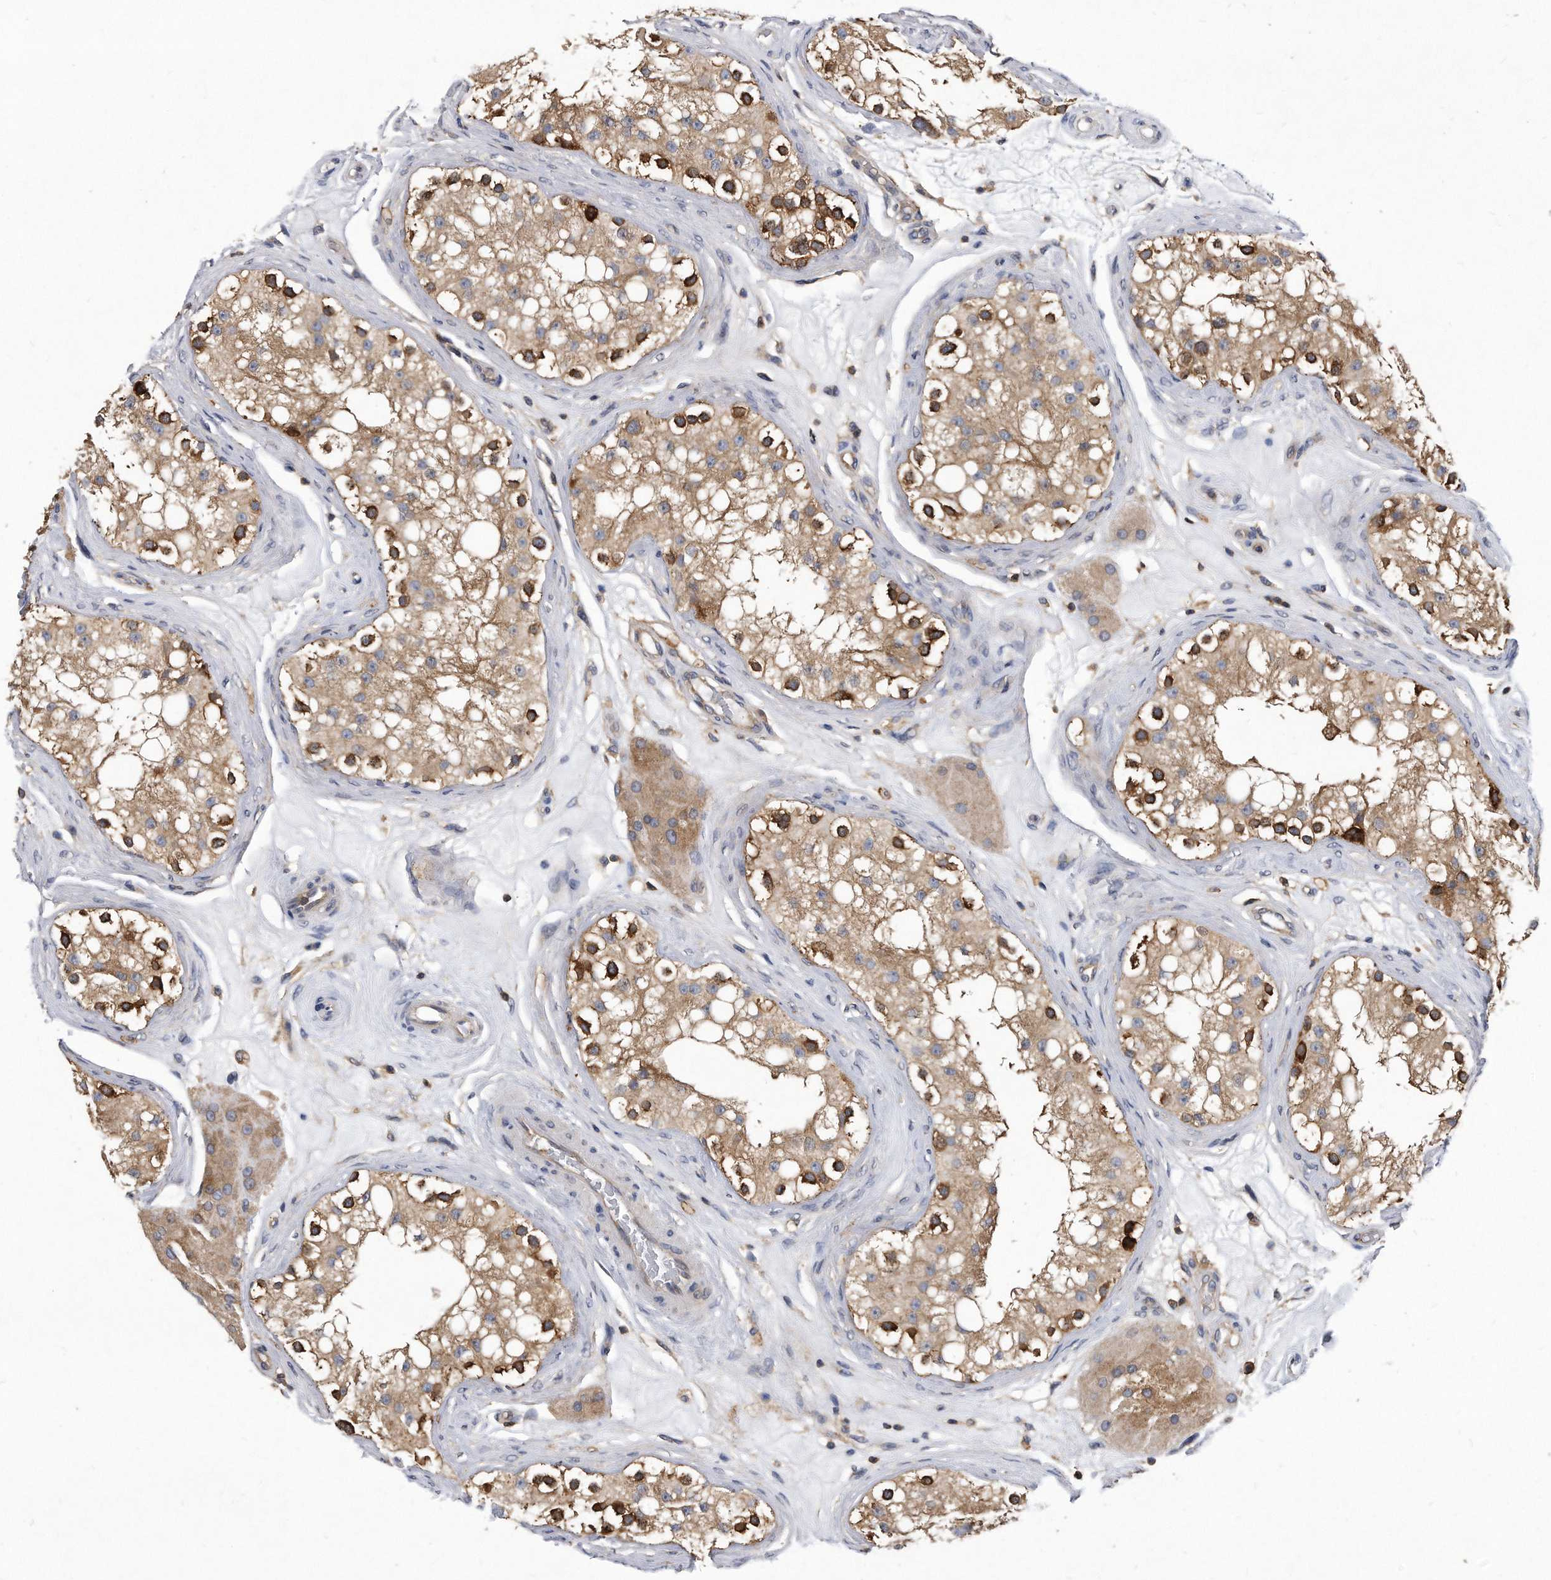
{"staining": {"intensity": "strong", "quantity": "25%-75%", "location": "cytoplasmic/membranous"}, "tissue": "testis", "cell_type": "Cells in seminiferous ducts", "image_type": "normal", "snomed": [{"axis": "morphology", "description": "Normal tissue, NOS"}, {"axis": "topography", "description": "Testis"}], "caption": "Immunohistochemical staining of benign human testis exhibits strong cytoplasmic/membranous protein staining in approximately 25%-75% of cells in seminiferous ducts. Using DAB (brown) and hematoxylin (blue) stains, captured at high magnification using brightfield microscopy.", "gene": "ATG5", "patient": {"sex": "male", "age": 84}}